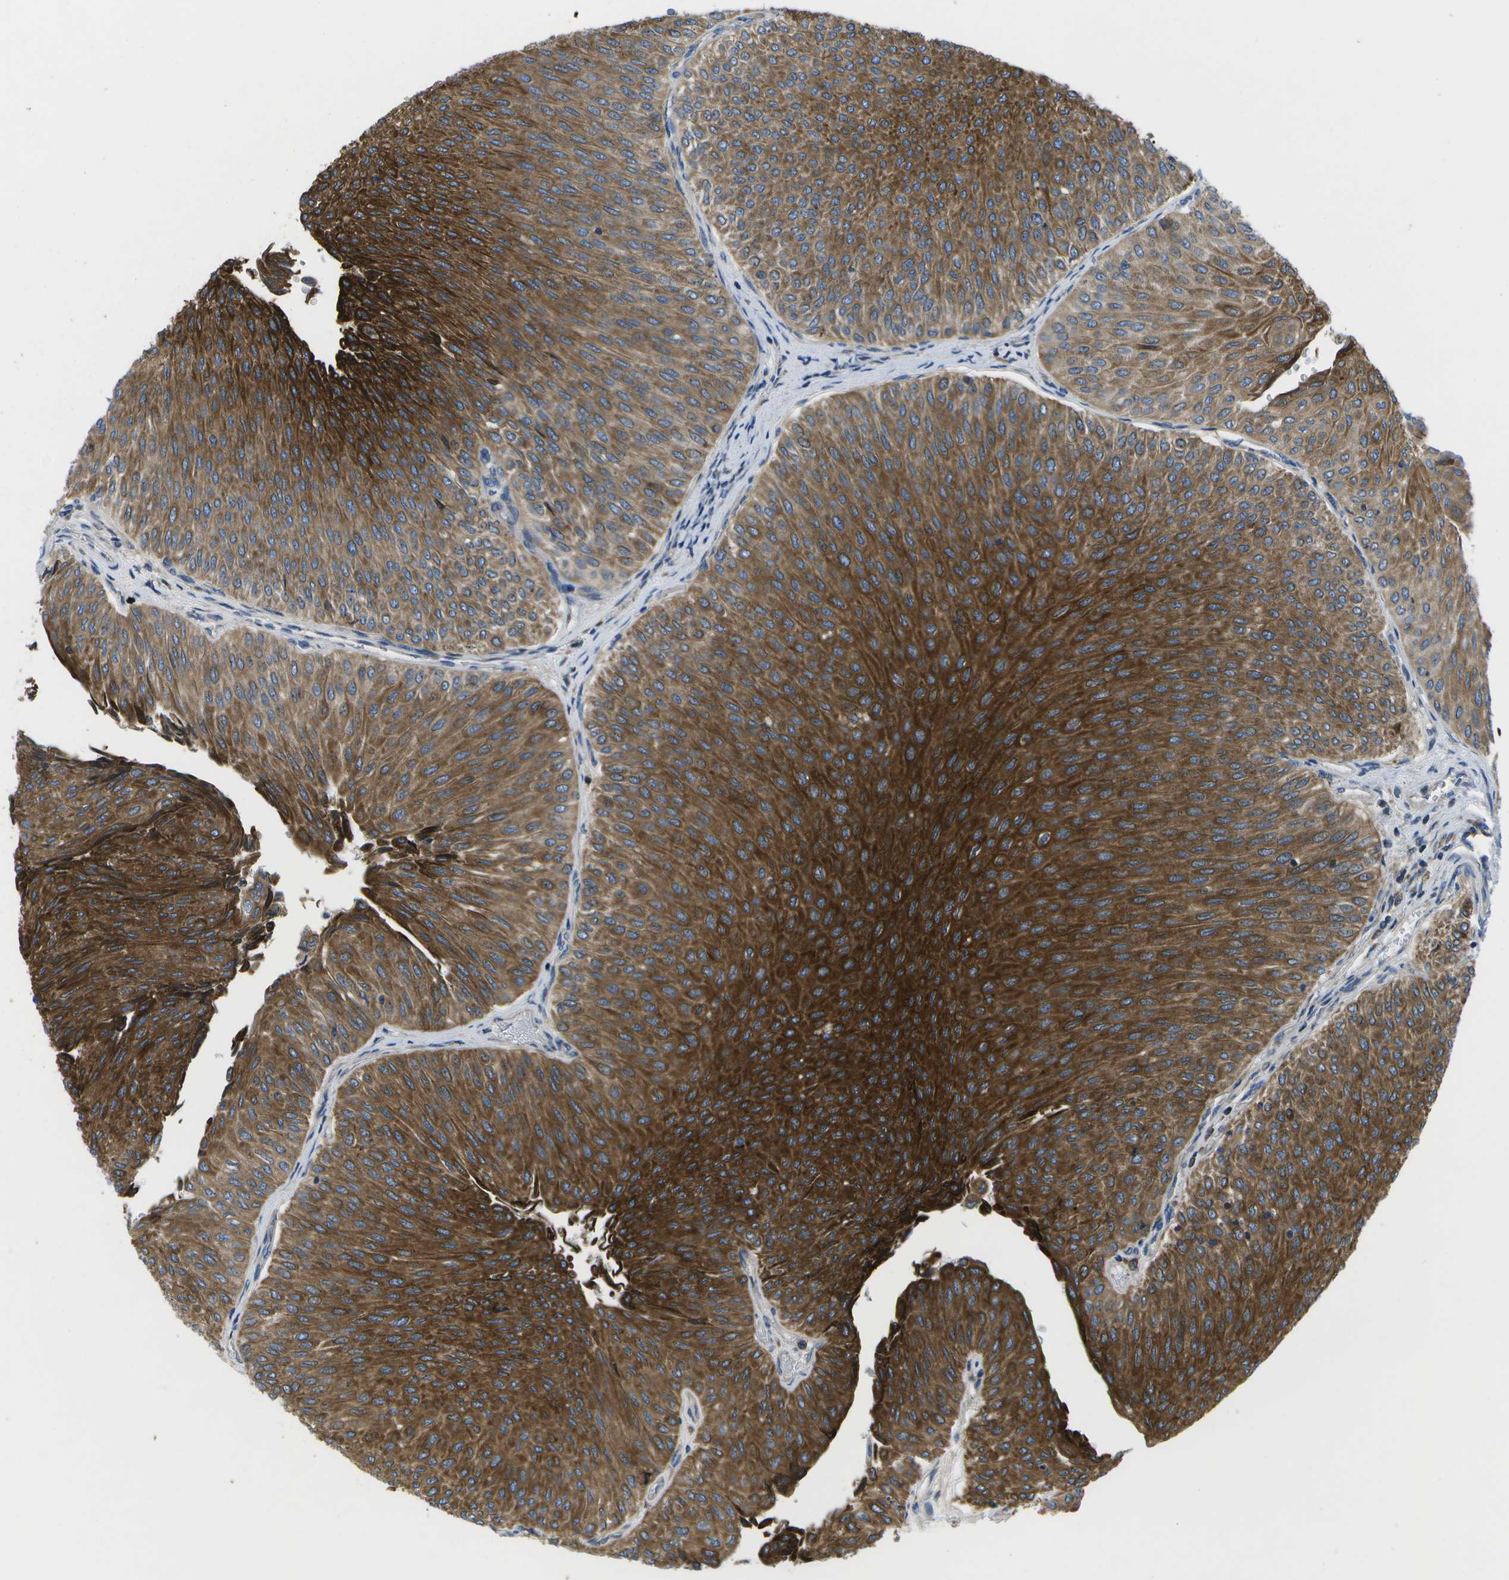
{"staining": {"intensity": "strong", "quantity": ">75%", "location": "cytoplasmic/membranous"}, "tissue": "urothelial cancer", "cell_type": "Tumor cells", "image_type": "cancer", "snomed": [{"axis": "morphology", "description": "Urothelial carcinoma, Low grade"}, {"axis": "topography", "description": "Urinary bladder"}], "caption": "Strong cytoplasmic/membranous protein staining is identified in approximately >75% of tumor cells in urothelial carcinoma (low-grade). (Stains: DAB (3,3'-diaminobenzidine) in brown, nuclei in blue, Microscopy: brightfield microscopy at high magnification).", "gene": "GDF5", "patient": {"sex": "male", "age": 78}}